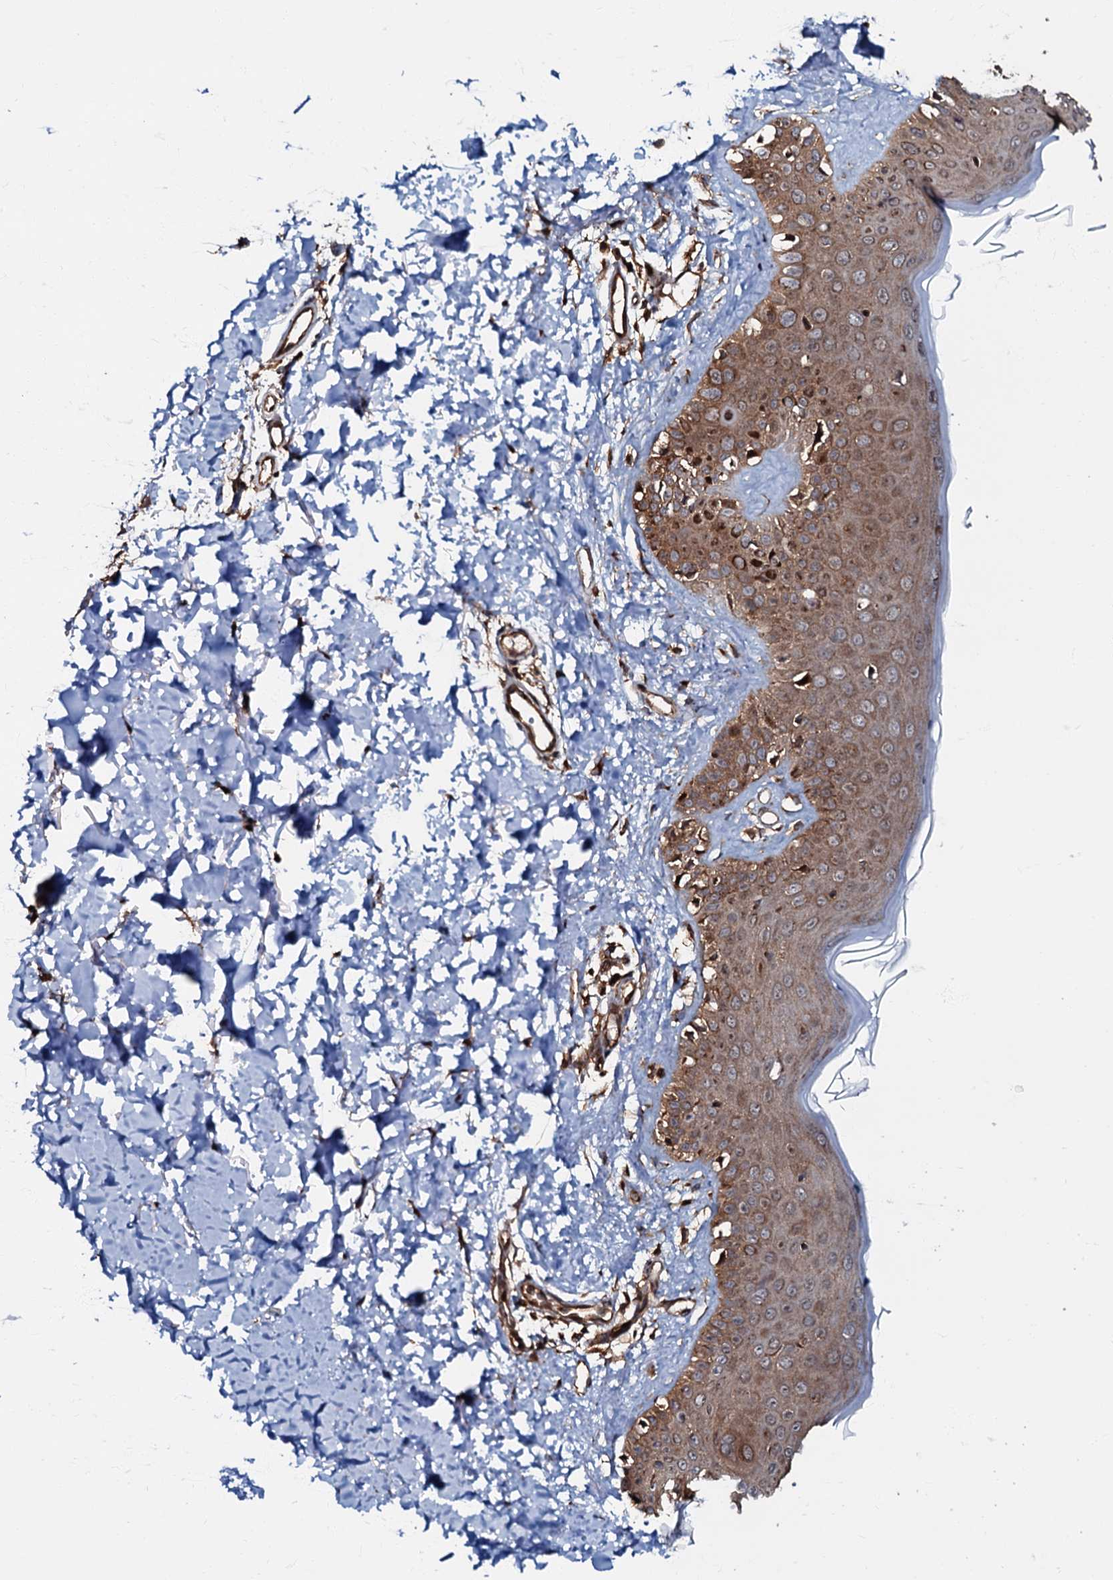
{"staining": {"intensity": "strong", "quantity": ">75%", "location": "cytoplasmic/membranous"}, "tissue": "skin", "cell_type": "Fibroblasts", "image_type": "normal", "snomed": [{"axis": "morphology", "description": "Normal tissue, NOS"}, {"axis": "topography", "description": "Skin"}], "caption": "Protein expression analysis of unremarkable skin displays strong cytoplasmic/membranous expression in about >75% of fibroblasts. (DAB = brown stain, brightfield microscopy at high magnification).", "gene": "OSBP", "patient": {"sex": "male", "age": 52}}